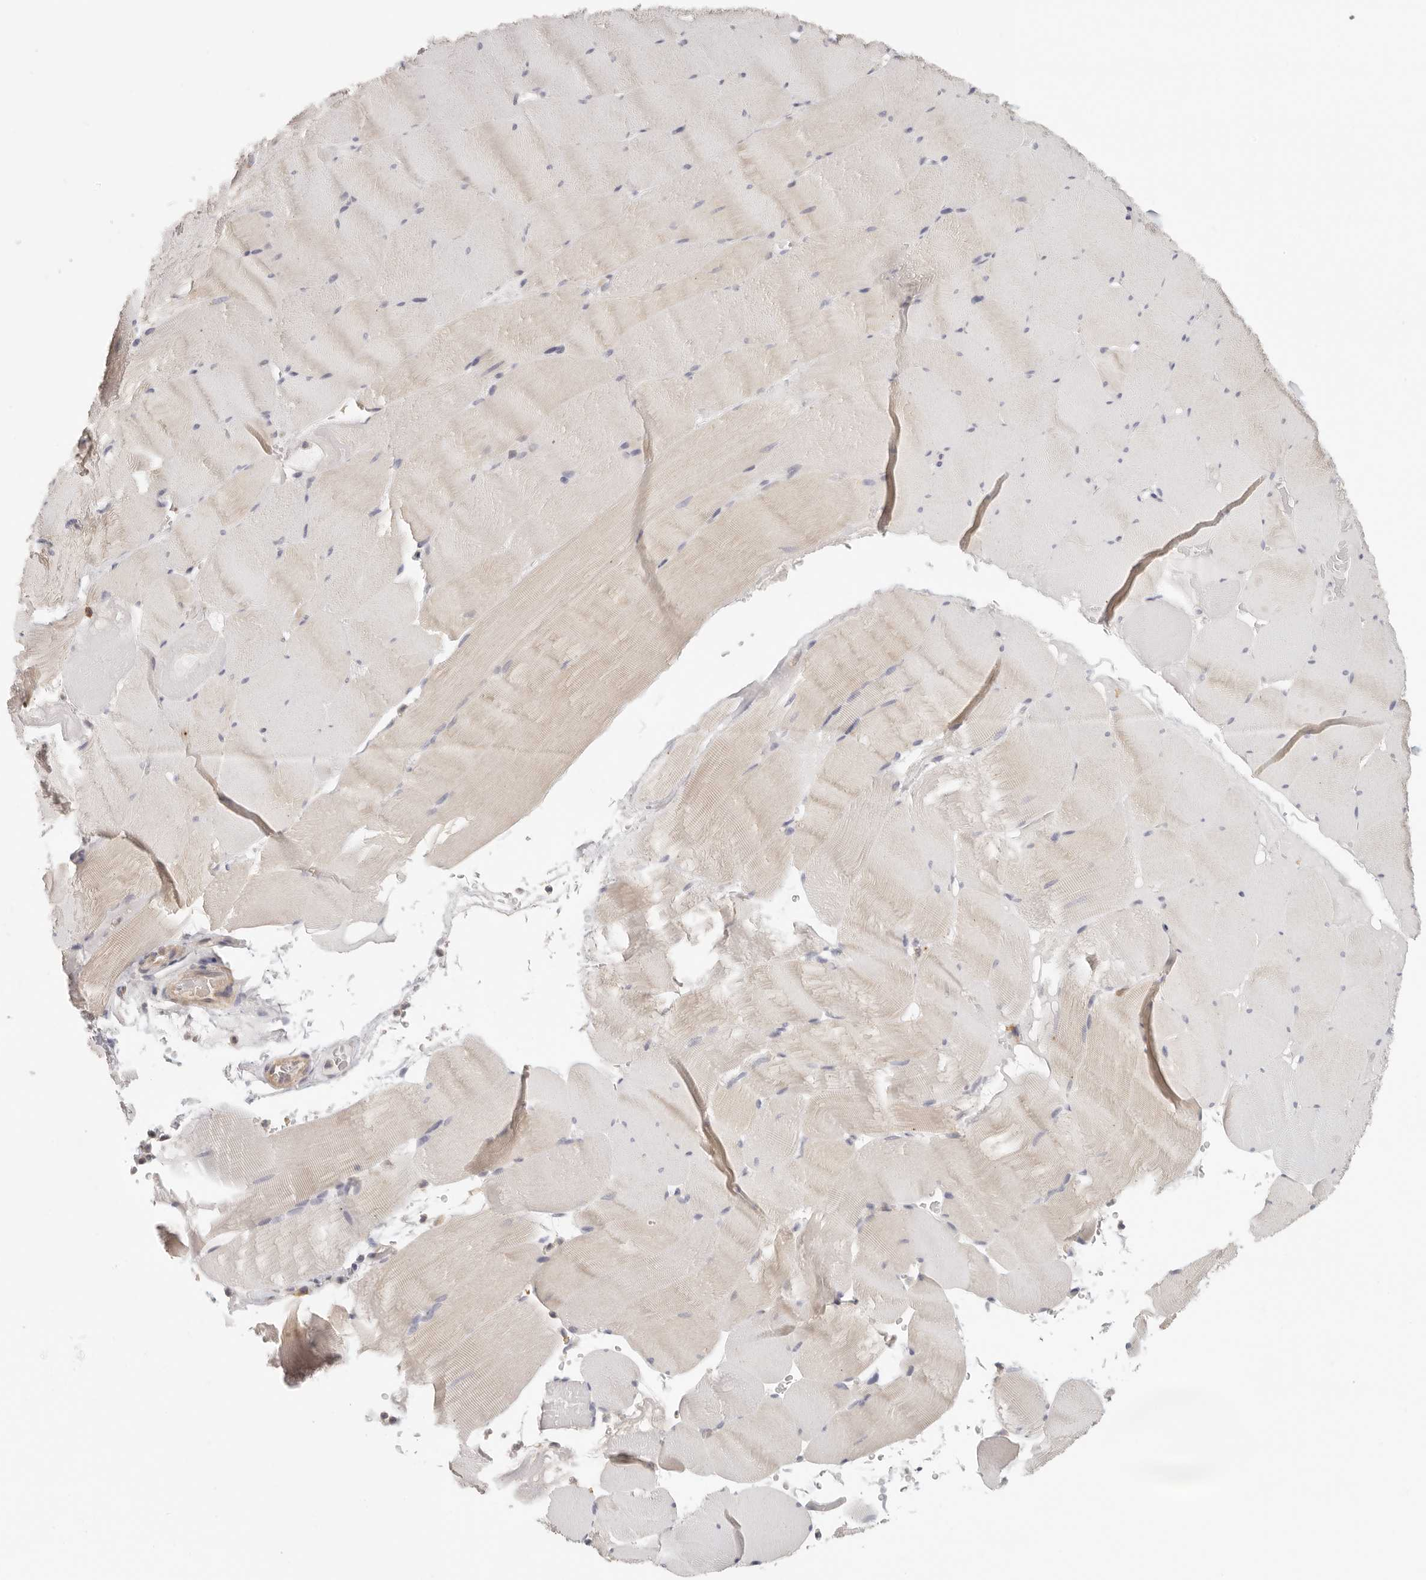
{"staining": {"intensity": "weak", "quantity": "<25%", "location": "cytoplasmic/membranous"}, "tissue": "skeletal muscle", "cell_type": "Myocytes", "image_type": "normal", "snomed": [{"axis": "morphology", "description": "Normal tissue, NOS"}, {"axis": "topography", "description": "Skeletal muscle"}], "caption": "Benign skeletal muscle was stained to show a protein in brown. There is no significant positivity in myocytes.", "gene": "ANXA9", "patient": {"sex": "male", "age": 62}}